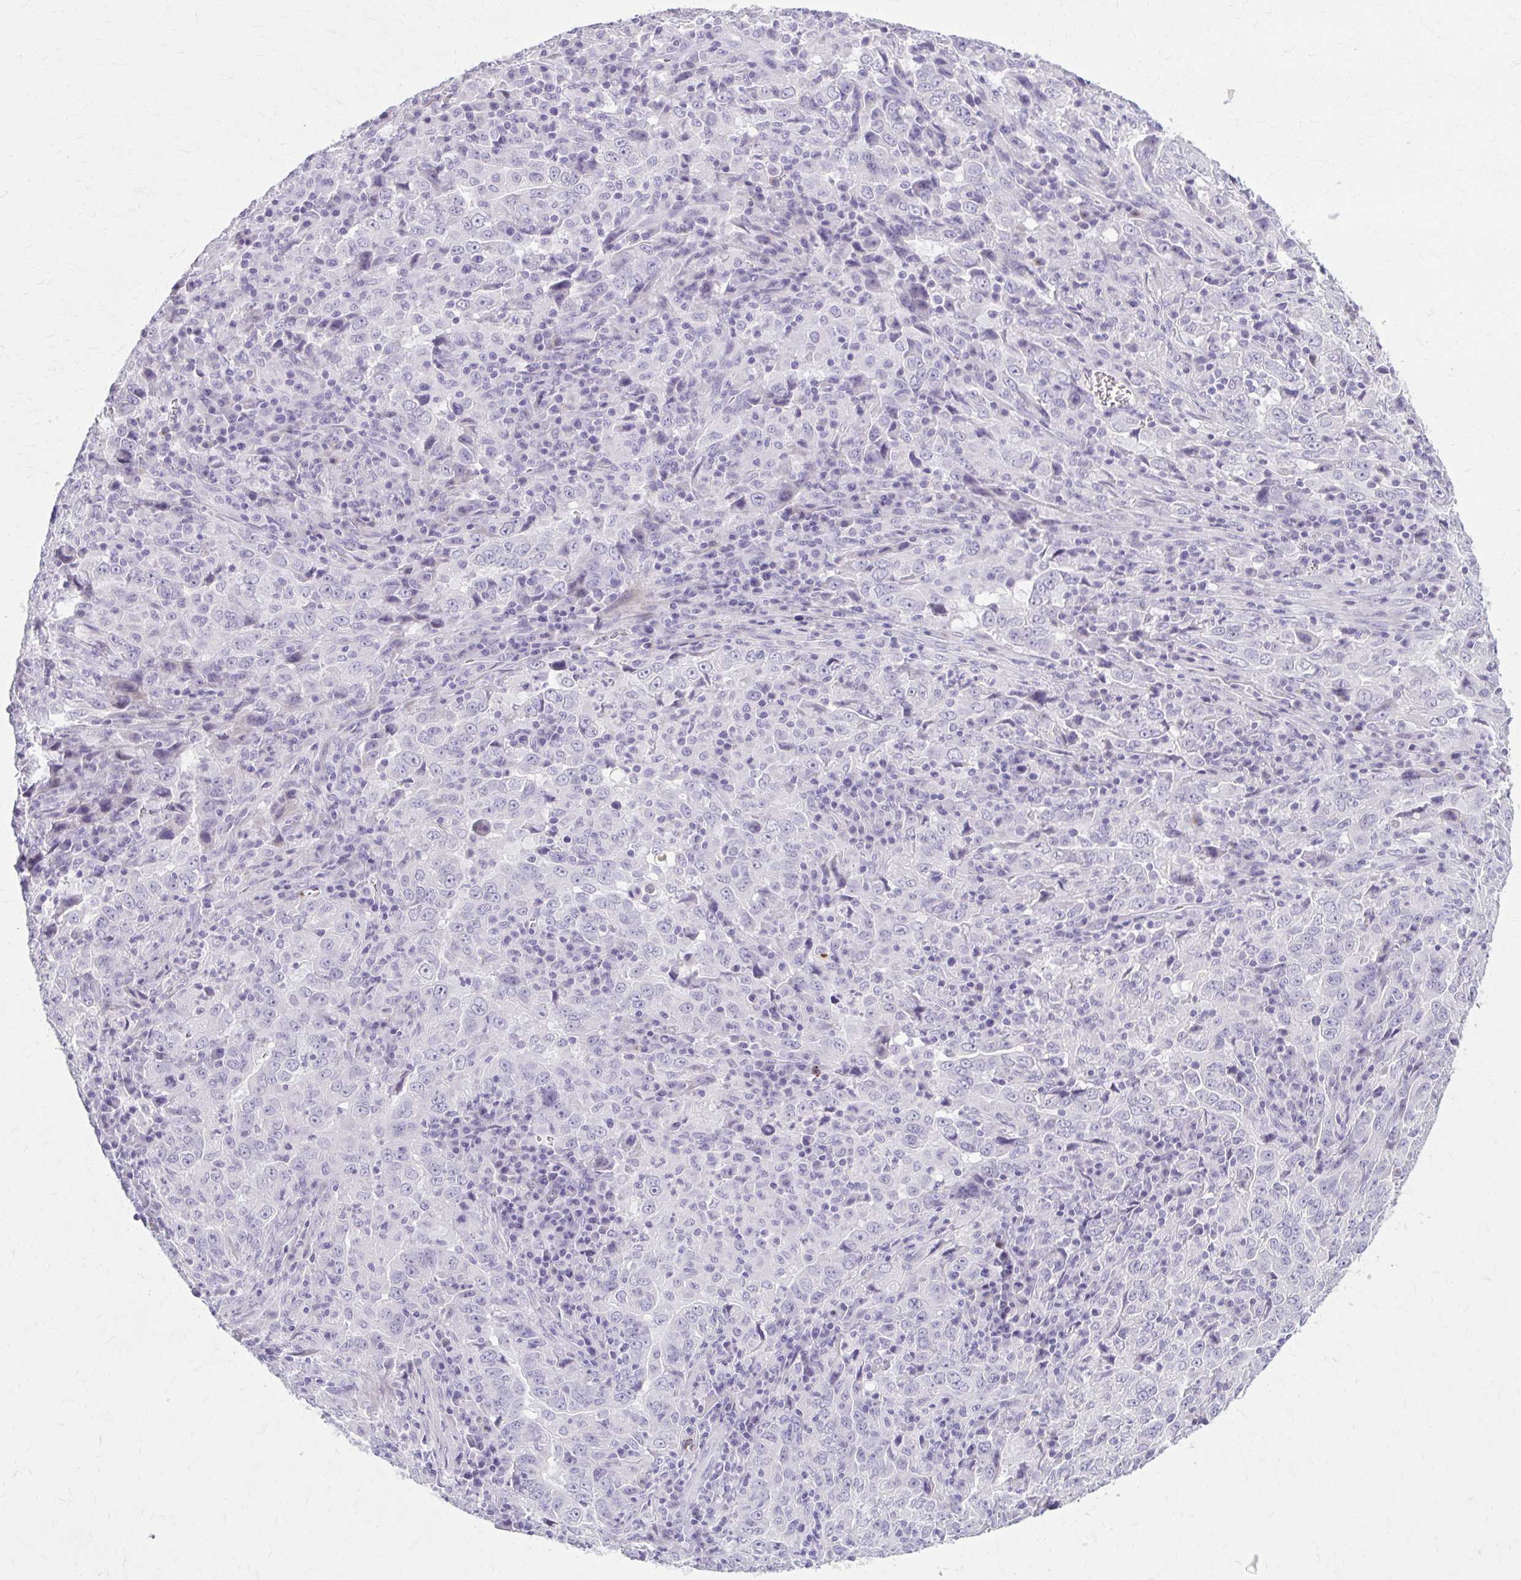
{"staining": {"intensity": "negative", "quantity": "none", "location": "none"}, "tissue": "lung cancer", "cell_type": "Tumor cells", "image_type": "cancer", "snomed": [{"axis": "morphology", "description": "Adenocarcinoma, NOS"}, {"axis": "topography", "description": "Lung"}], "caption": "This micrograph is of adenocarcinoma (lung) stained with immunohistochemistry (IHC) to label a protein in brown with the nuclei are counter-stained blue. There is no expression in tumor cells.", "gene": "OR4B1", "patient": {"sex": "male", "age": 67}}